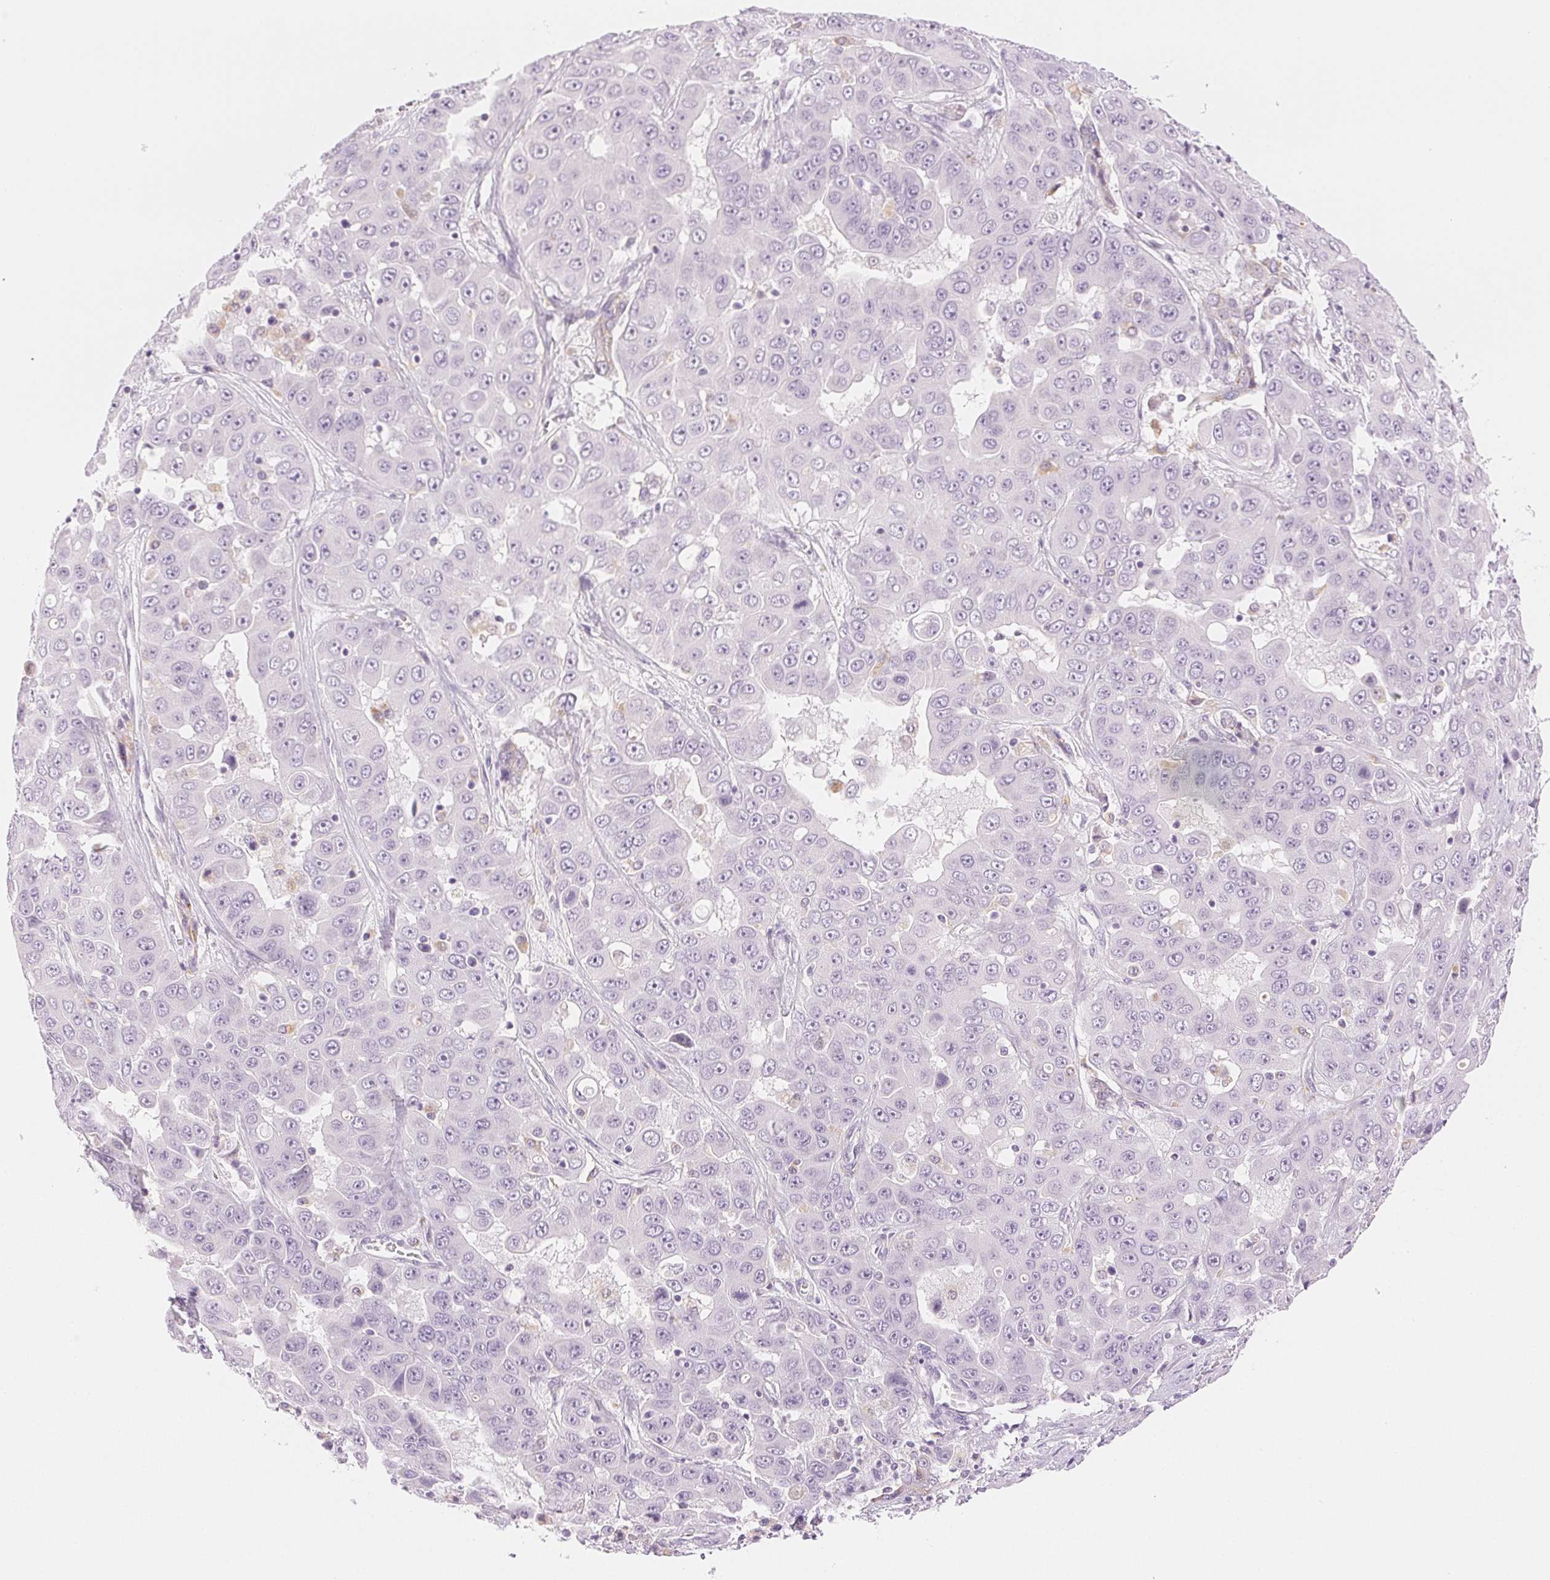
{"staining": {"intensity": "negative", "quantity": "none", "location": "none"}, "tissue": "liver cancer", "cell_type": "Tumor cells", "image_type": "cancer", "snomed": [{"axis": "morphology", "description": "Cholangiocarcinoma"}, {"axis": "topography", "description": "Liver"}], "caption": "High magnification brightfield microscopy of cholangiocarcinoma (liver) stained with DAB (brown) and counterstained with hematoxylin (blue): tumor cells show no significant positivity.", "gene": "SLC5A2", "patient": {"sex": "female", "age": 52}}